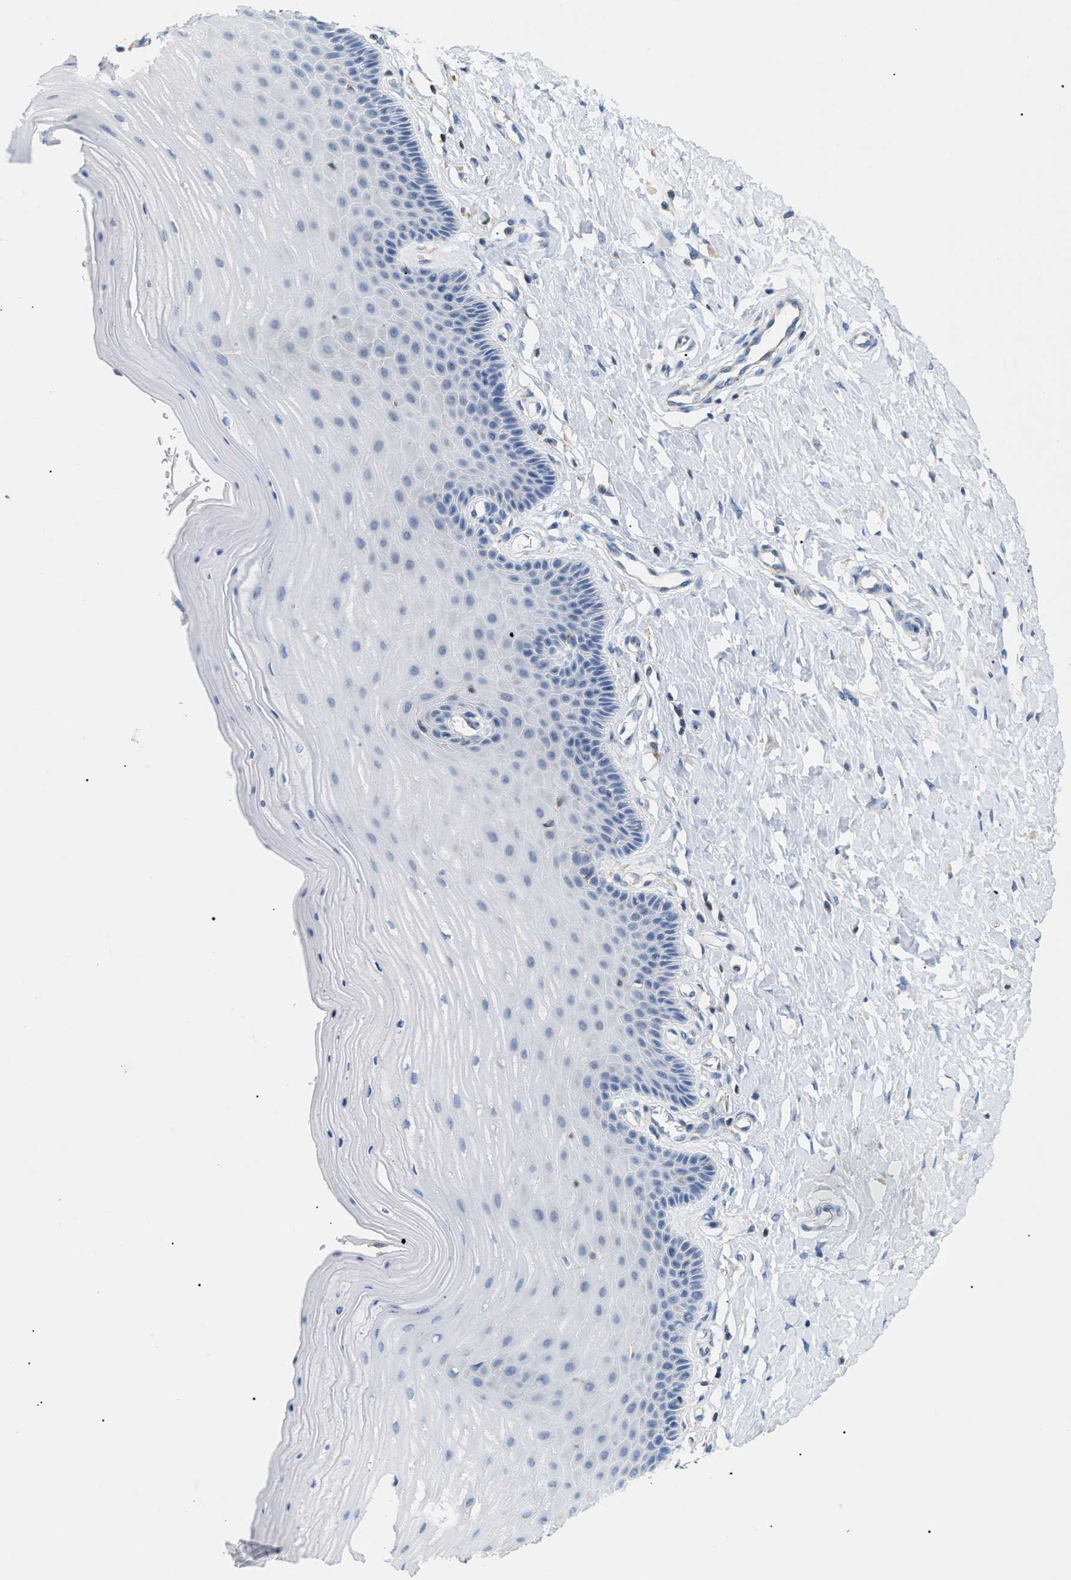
{"staining": {"intensity": "negative", "quantity": "none", "location": "none"}, "tissue": "cervix", "cell_type": "Glandular cells", "image_type": "normal", "snomed": [{"axis": "morphology", "description": "Normal tissue, NOS"}, {"axis": "topography", "description": "Cervix"}], "caption": "Immunohistochemistry photomicrograph of normal human cervix stained for a protein (brown), which reveals no staining in glandular cells. (DAB (3,3'-diaminobenzidine) immunohistochemistry, high magnification).", "gene": "INPP5D", "patient": {"sex": "female", "age": 55}}